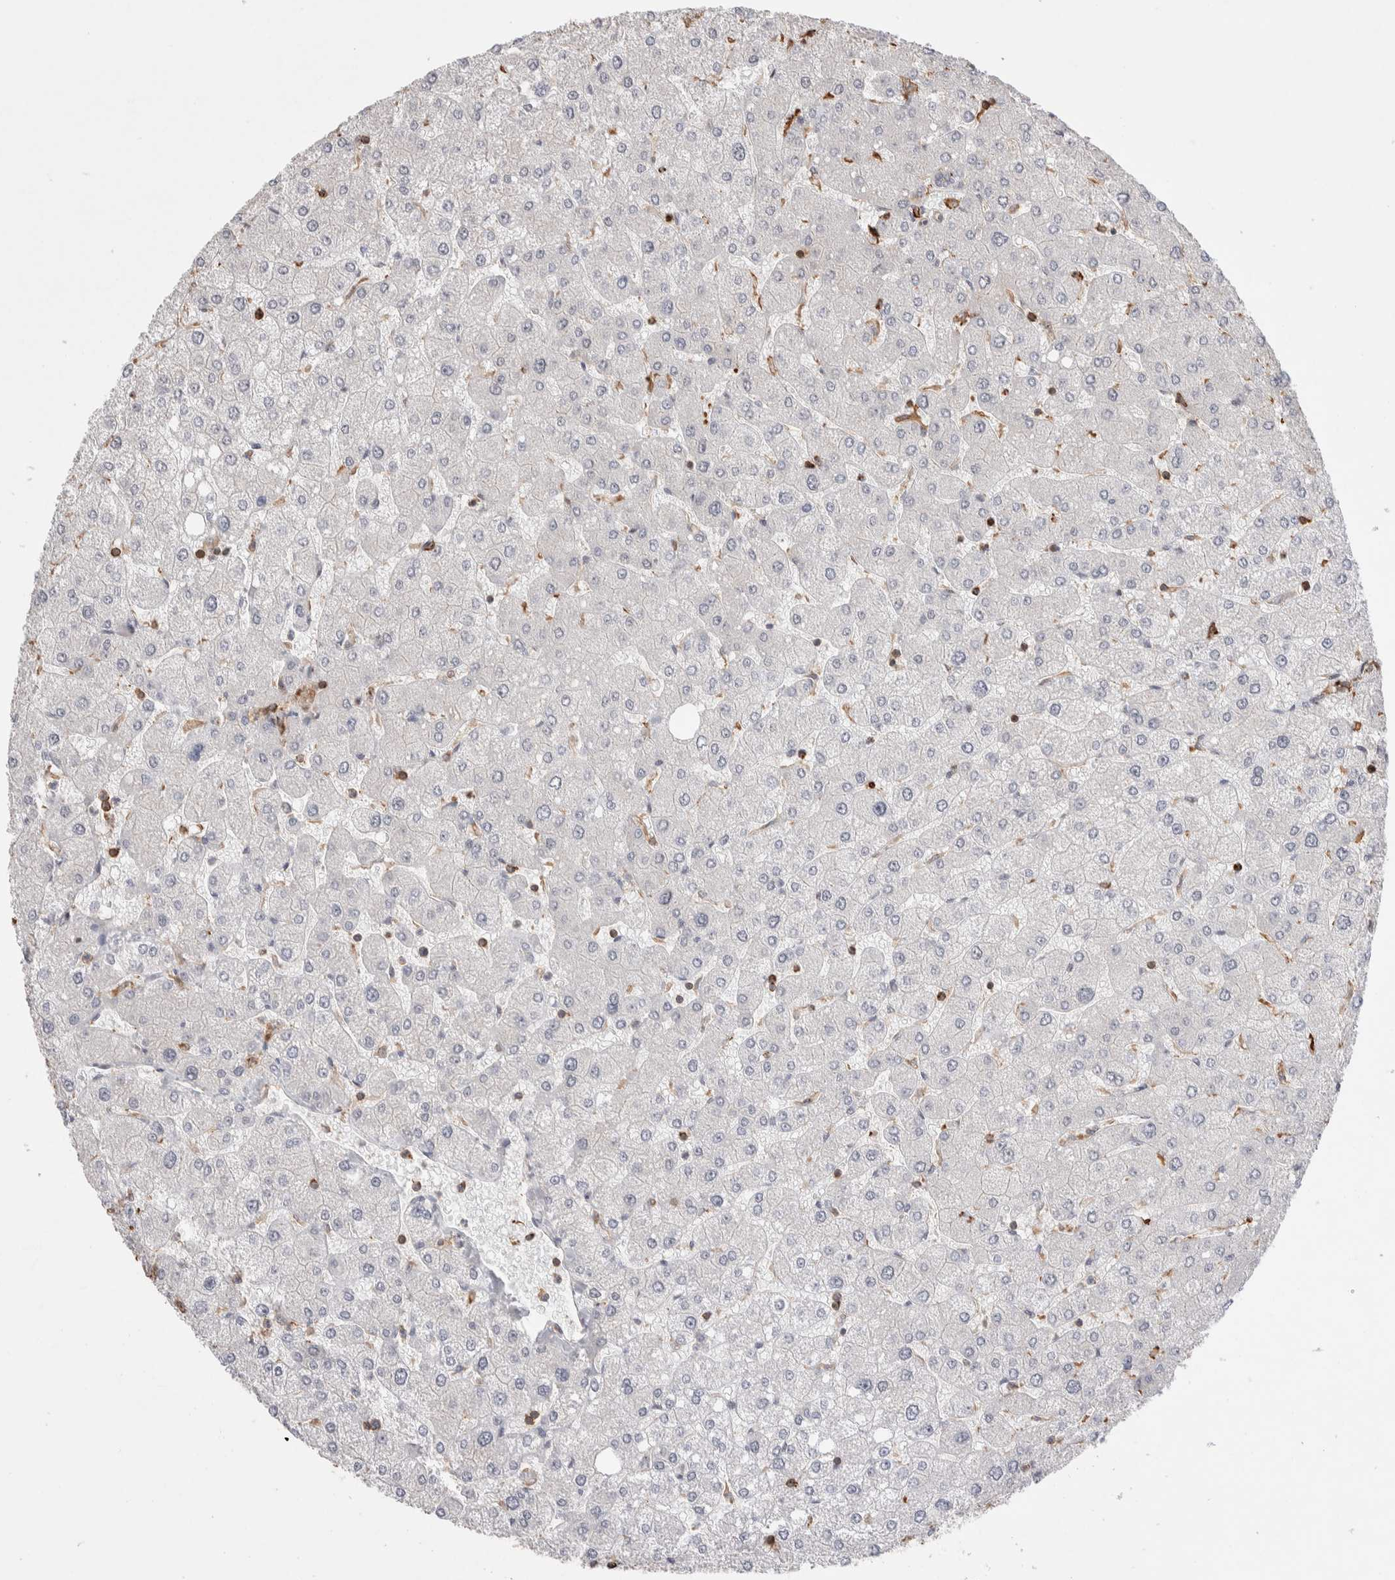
{"staining": {"intensity": "moderate", "quantity": ">75%", "location": "cytoplasmic/membranous"}, "tissue": "liver", "cell_type": "Cholangiocytes", "image_type": "normal", "snomed": [{"axis": "morphology", "description": "Normal tissue, NOS"}, {"axis": "topography", "description": "Liver"}], "caption": "DAB immunohistochemical staining of benign liver displays moderate cytoplasmic/membranous protein staining in about >75% of cholangiocytes. Using DAB (brown) and hematoxylin (blue) stains, captured at high magnification using brightfield microscopy.", "gene": "ZNF704", "patient": {"sex": "male", "age": 55}}